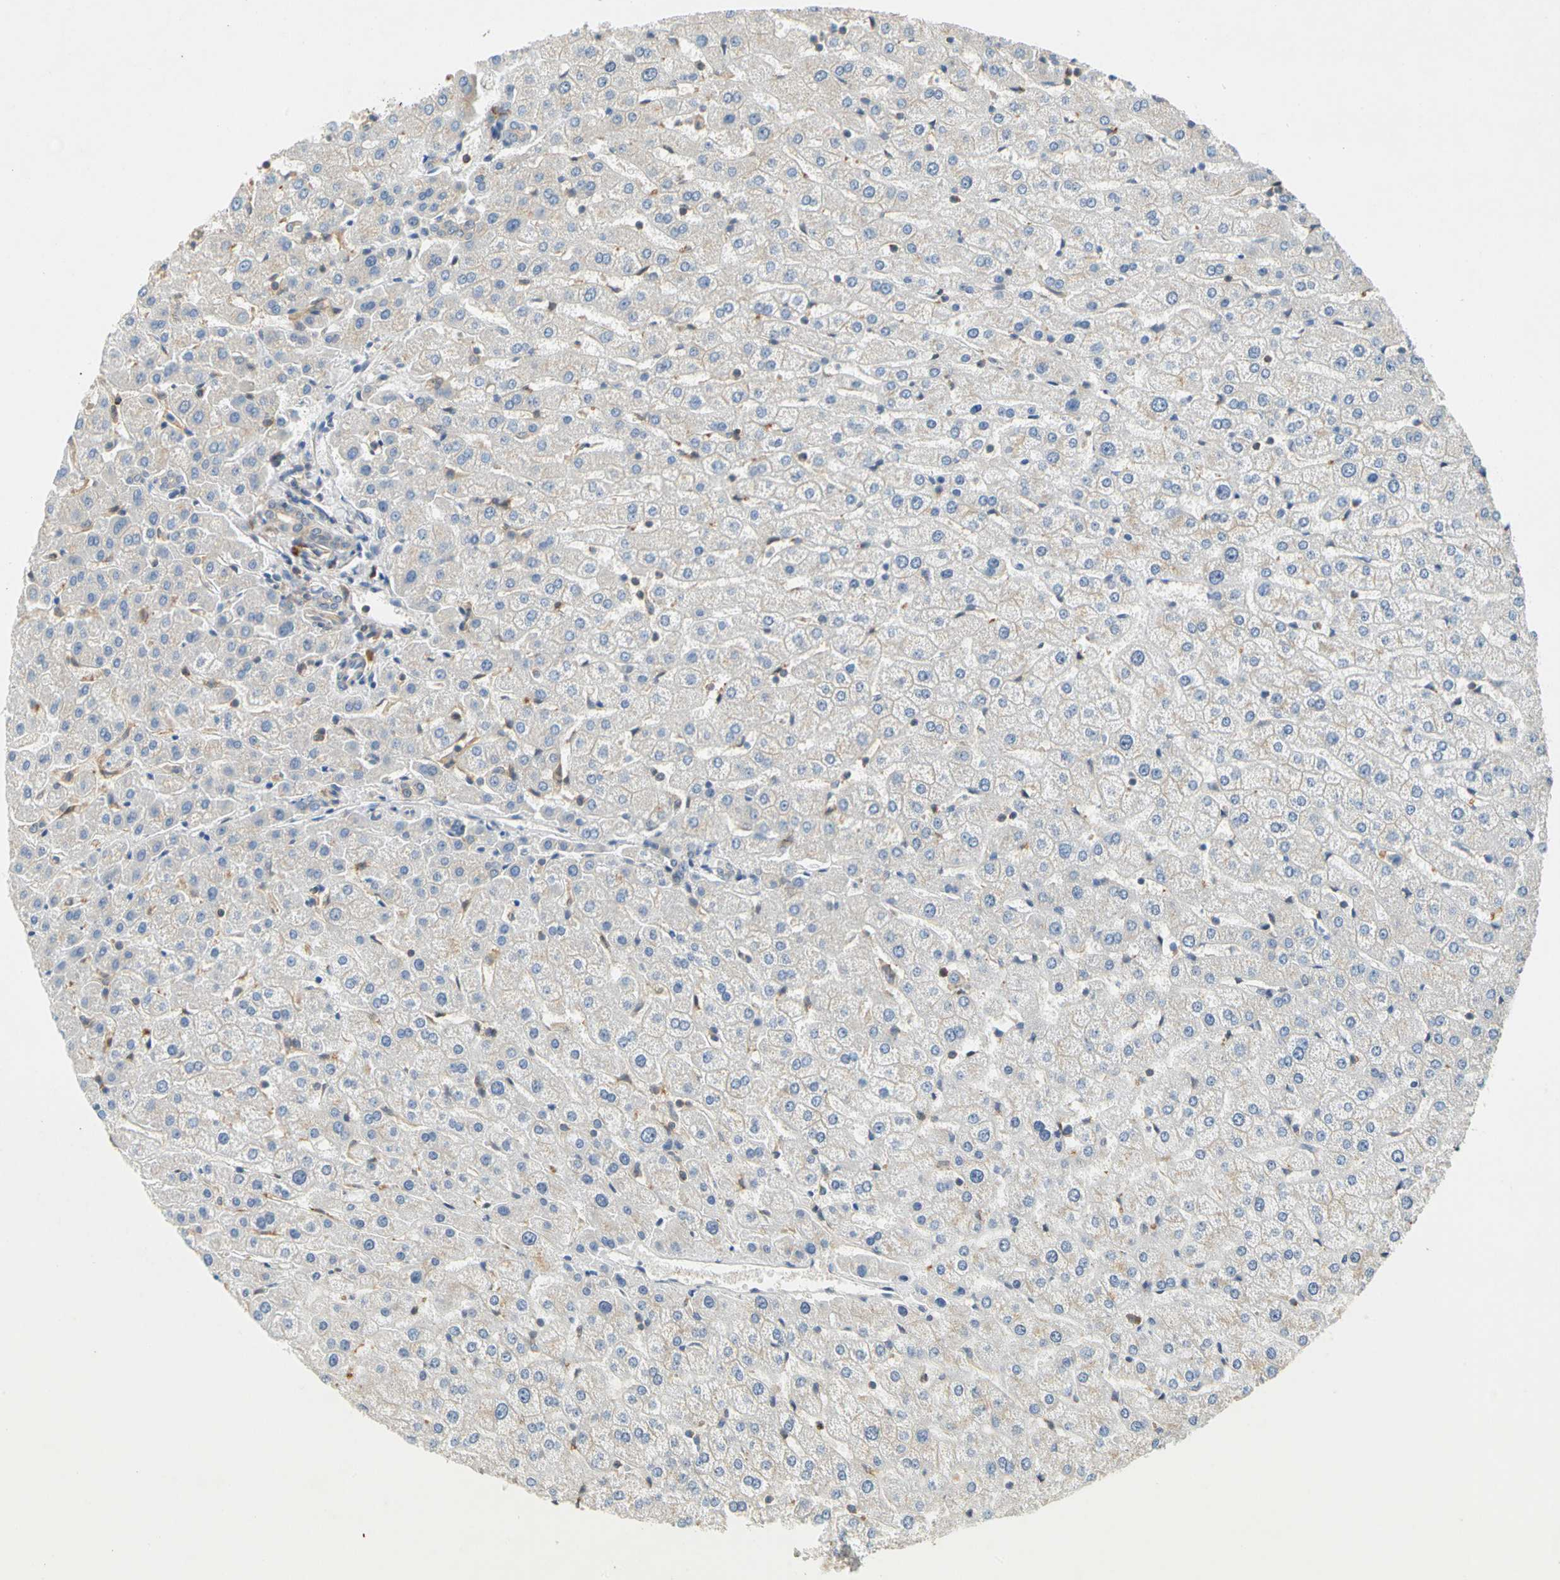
{"staining": {"intensity": "weak", "quantity": "25%-75%", "location": "cytoplasmic/membranous"}, "tissue": "liver", "cell_type": "Cholangiocytes", "image_type": "normal", "snomed": [{"axis": "morphology", "description": "Normal tissue, NOS"}, {"axis": "morphology", "description": "Fibrosis, NOS"}, {"axis": "topography", "description": "Liver"}], "caption": "Immunohistochemistry (IHC) (DAB (3,3'-diaminobenzidine)) staining of normal human liver displays weak cytoplasmic/membranous protein staining in approximately 25%-75% of cholangiocytes. (DAB (3,3'-diaminobenzidine) IHC, brown staining for protein, blue staining for nuclei).", "gene": "WIPI1", "patient": {"sex": "female", "age": 29}}